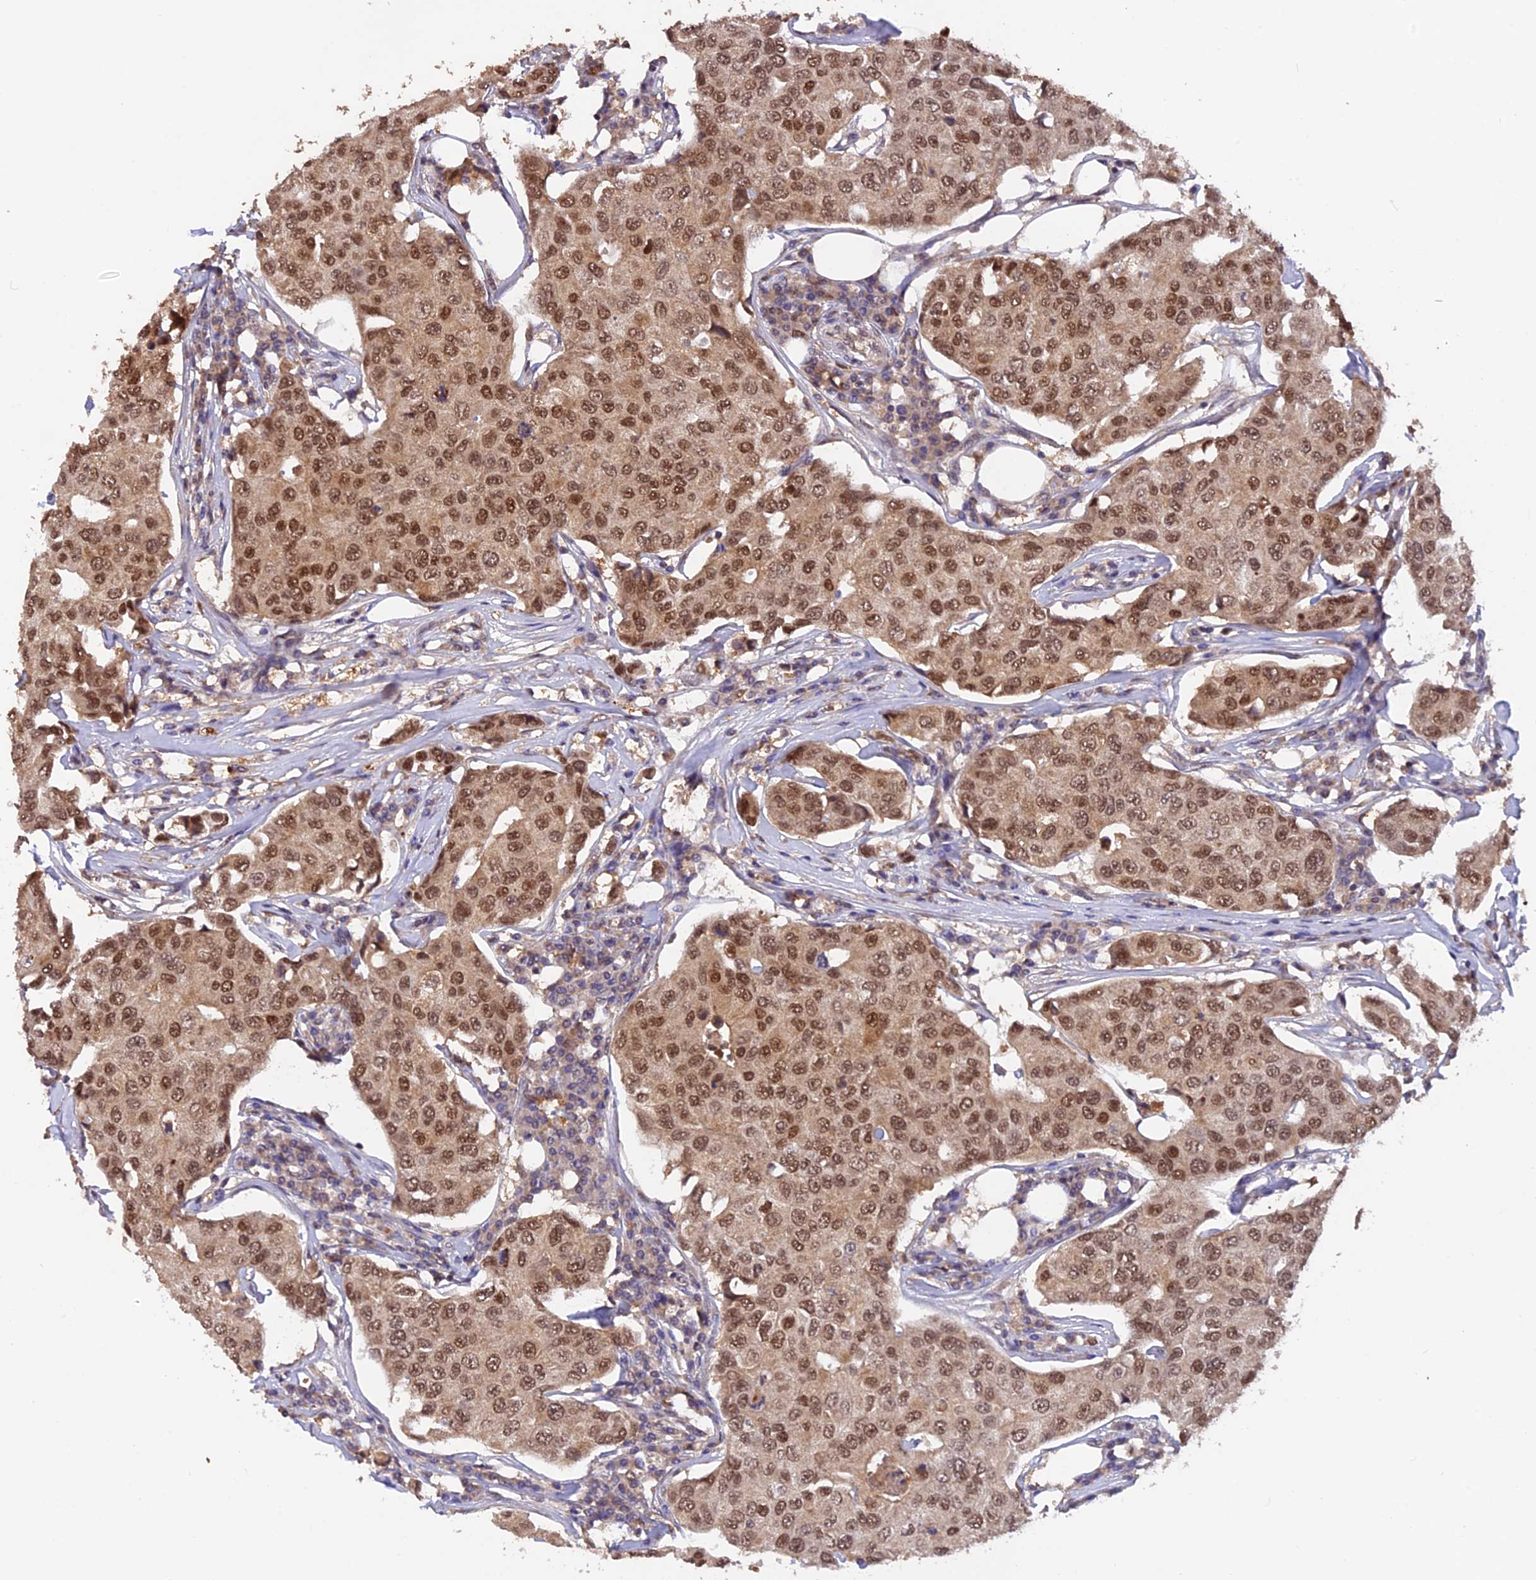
{"staining": {"intensity": "moderate", "quantity": ">75%", "location": "nuclear"}, "tissue": "breast cancer", "cell_type": "Tumor cells", "image_type": "cancer", "snomed": [{"axis": "morphology", "description": "Duct carcinoma"}, {"axis": "topography", "description": "Breast"}], "caption": "This photomicrograph displays IHC staining of human breast cancer, with medium moderate nuclear staining in about >75% of tumor cells.", "gene": "MNS1", "patient": {"sex": "female", "age": 80}}